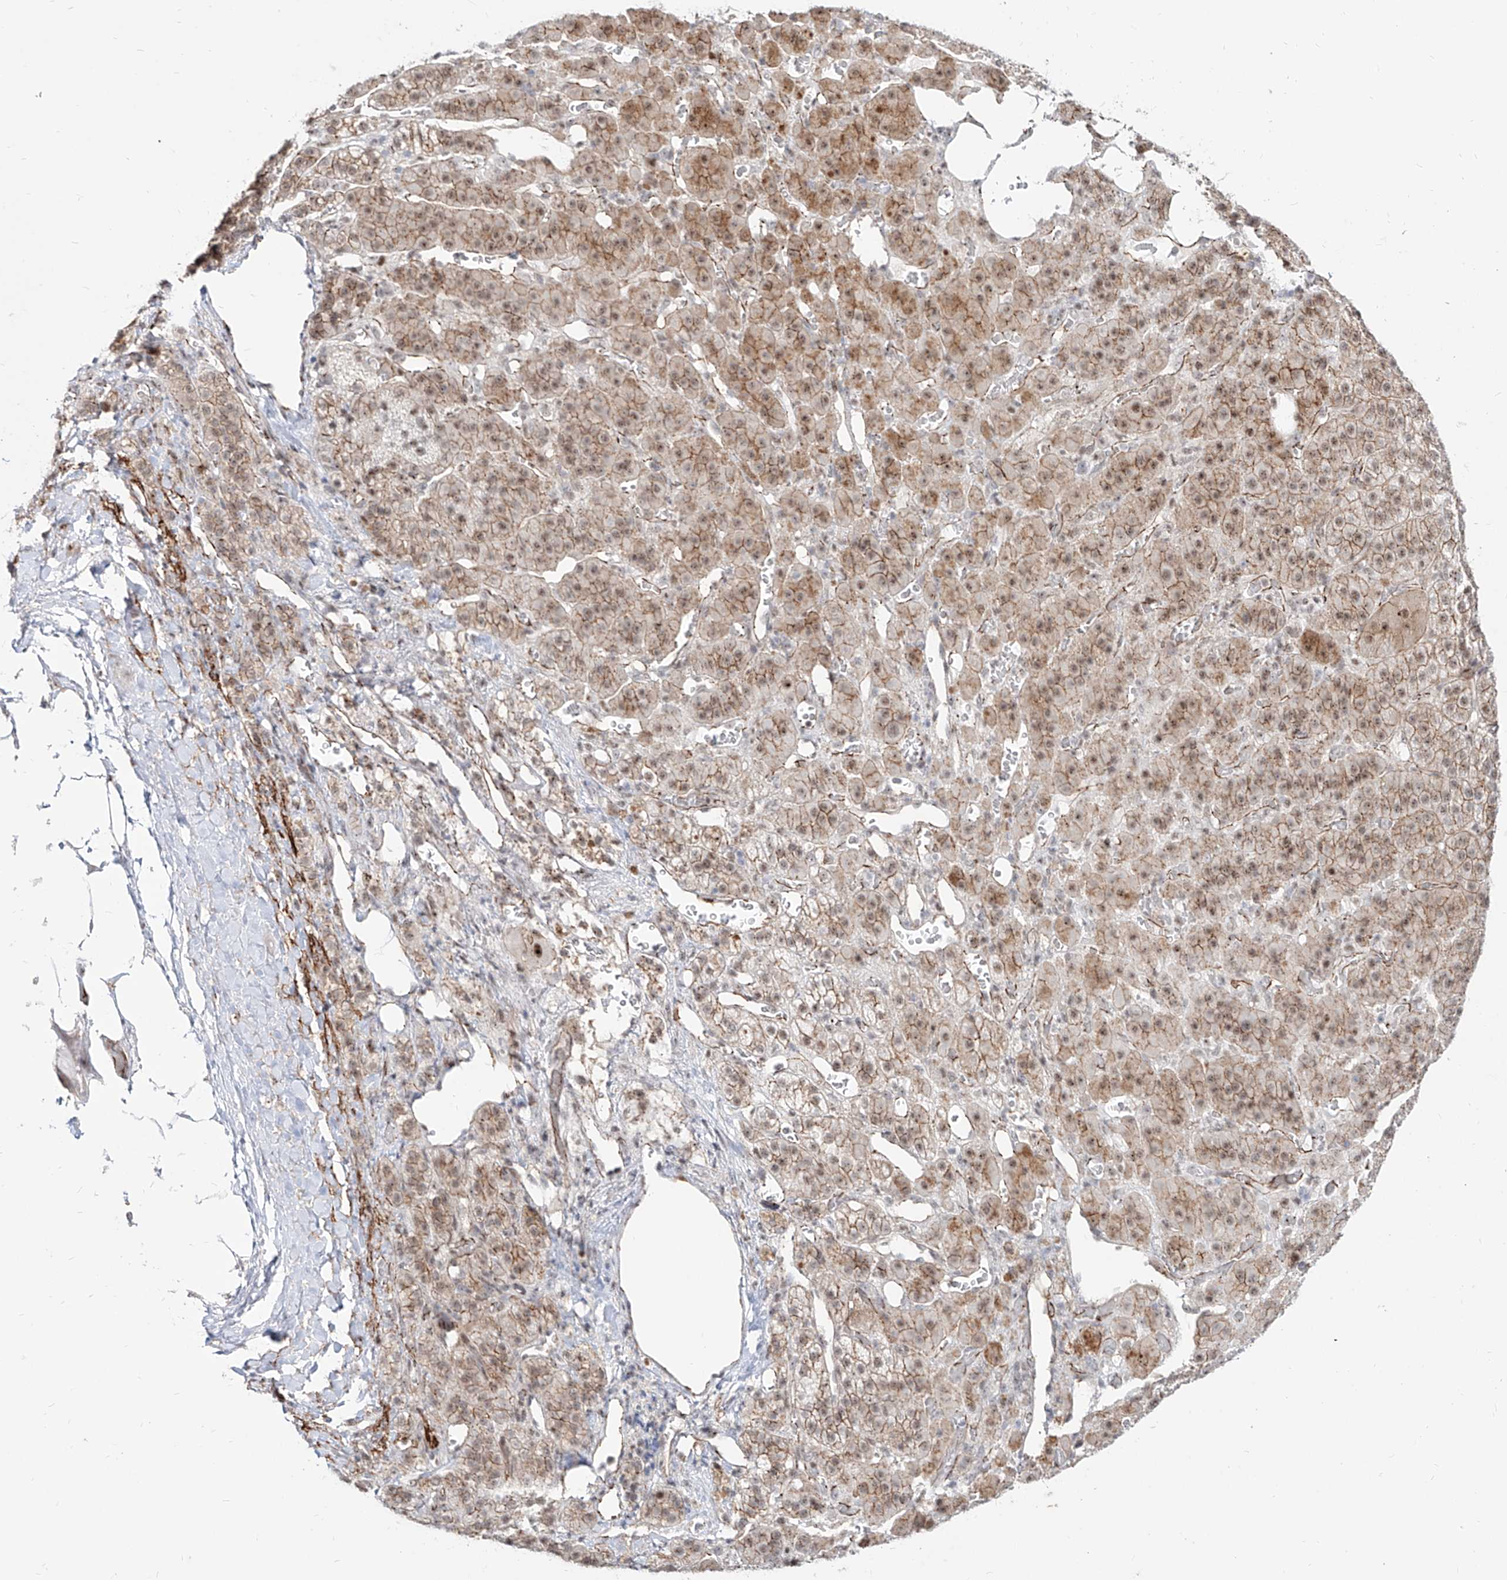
{"staining": {"intensity": "moderate", "quantity": ">75%", "location": "cytoplasmic/membranous,nuclear"}, "tissue": "adrenal gland", "cell_type": "Glandular cells", "image_type": "normal", "snomed": [{"axis": "morphology", "description": "Normal tissue, NOS"}, {"axis": "topography", "description": "Adrenal gland"}], "caption": "Immunohistochemistry (IHC) (DAB) staining of normal adrenal gland exhibits moderate cytoplasmic/membranous,nuclear protein positivity in about >75% of glandular cells.", "gene": "ZNF710", "patient": {"sex": "male", "age": 57}}